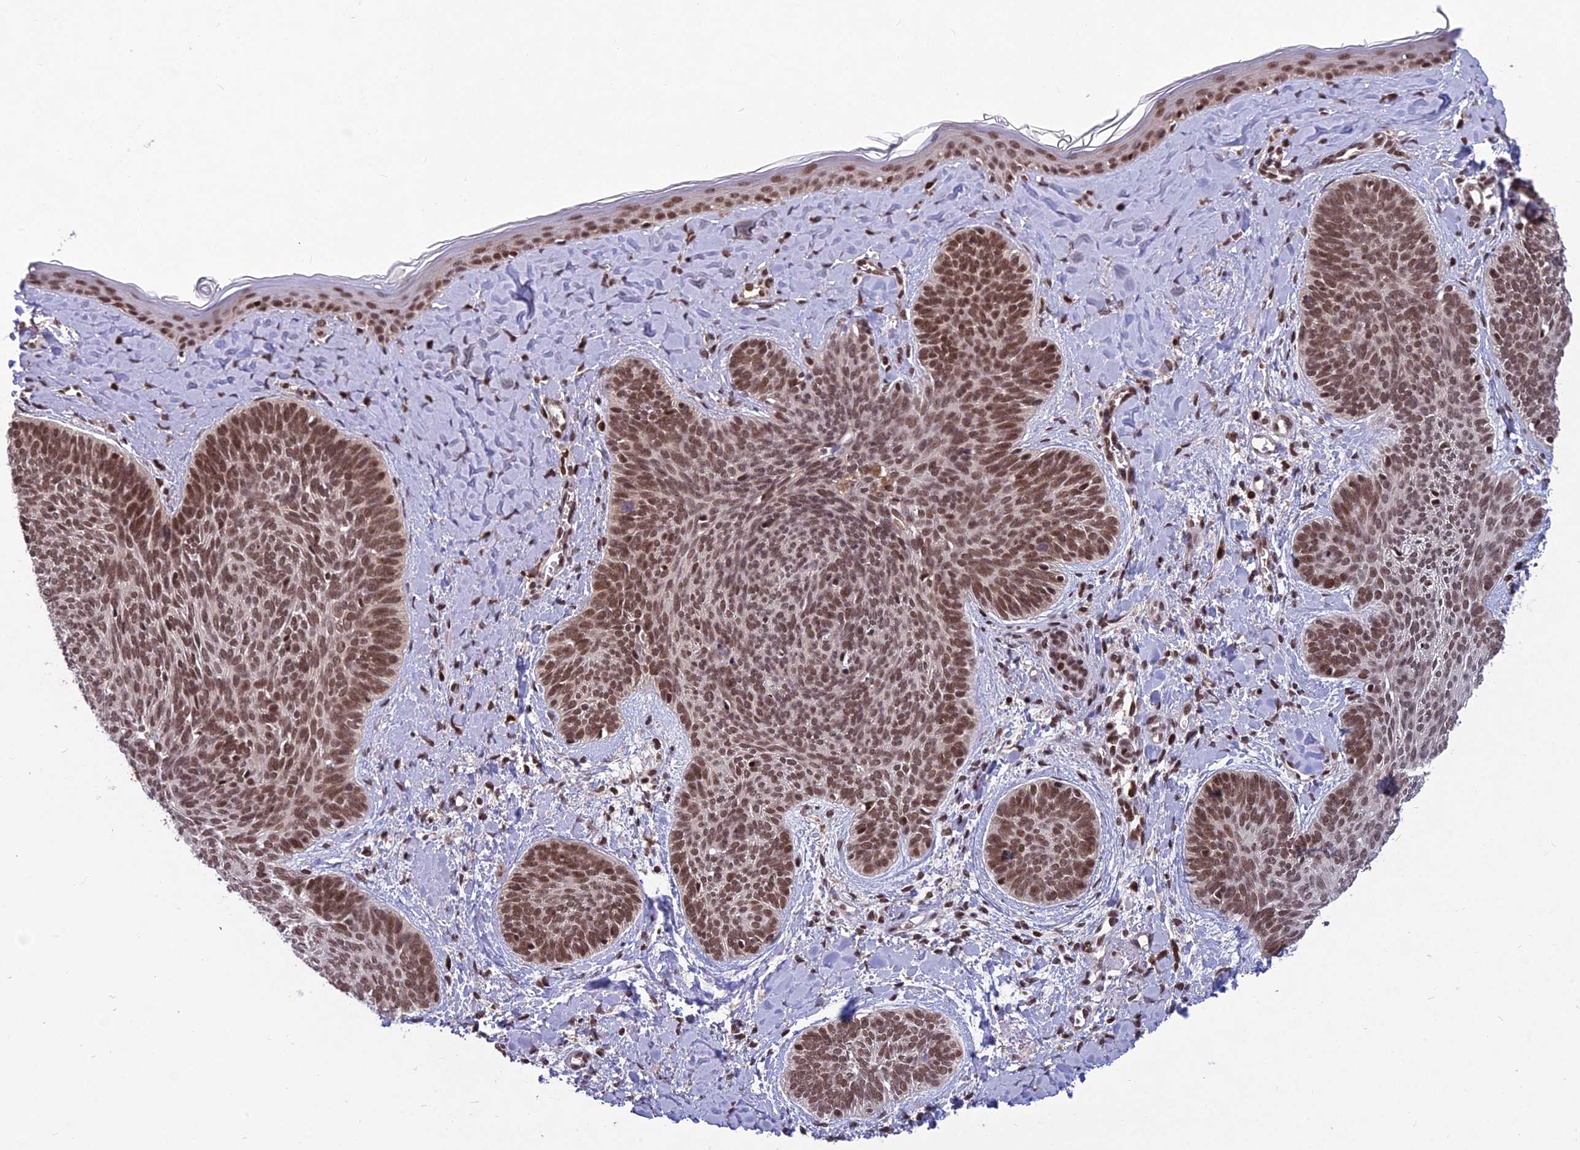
{"staining": {"intensity": "moderate", "quantity": ">75%", "location": "nuclear"}, "tissue": "skin cancer", "cell_type": "Tumor cells", "image_type": "cancer", "snomed": [{"axis": "morphology", "description": "Basal cell carcinoma"}, {"axis": "topography", "description": "Skin"}], "caption": "Brown immunohistochemical staining in skin cancer (basal cell carcinoma) shows moderate nuclear expression in about >75% of tumor cells.", "gene": "GMEB1", "patient": {"sex": "female", "age": 81}}